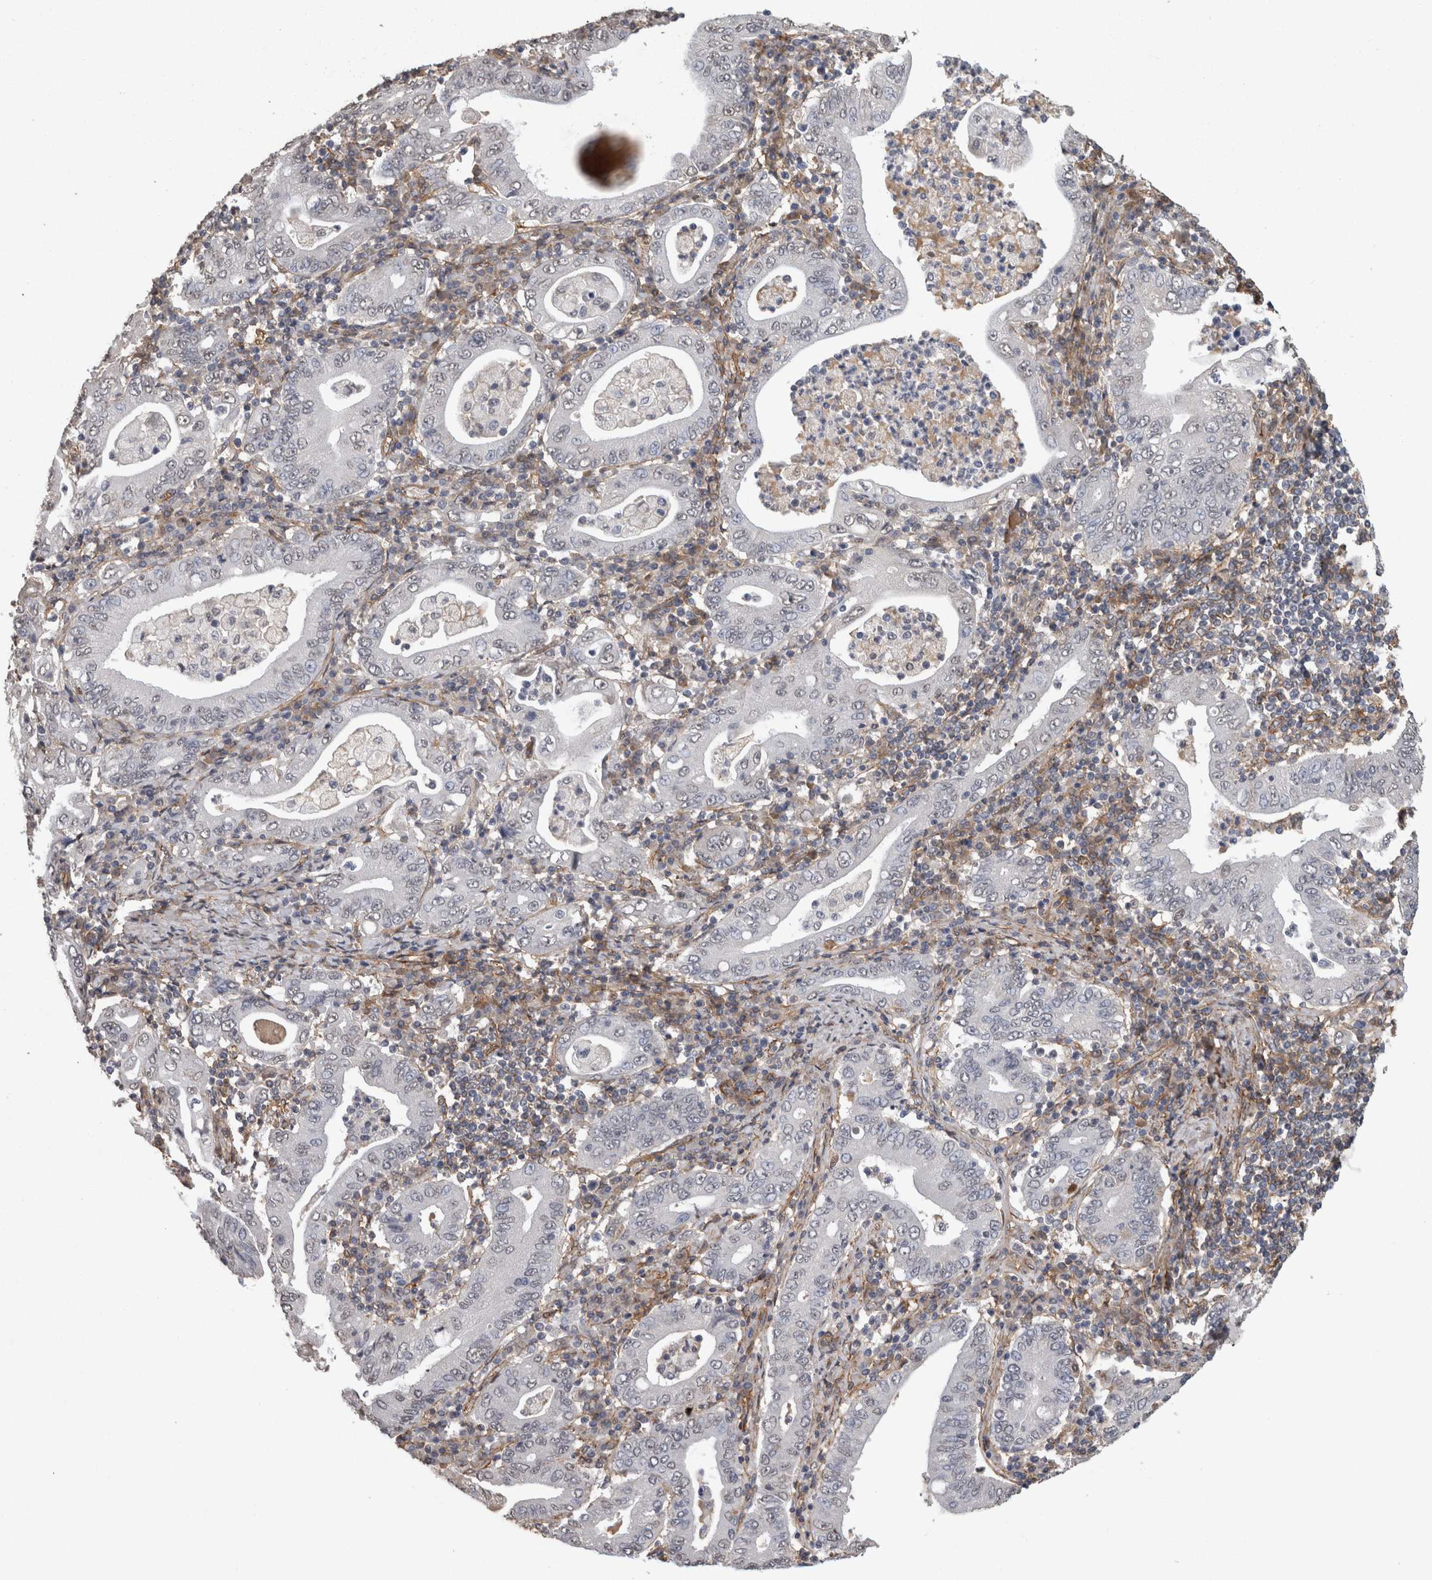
{"staining": {"intensity": "negative", "quantity": "none", "location": "none"}, "tissue": "stomach cancer", "cell_type": "Tumor cells", "image_type": "cancer", "snomed": [{"axis": "morphology", "description": "Normal tissue, NOS"}, {"axis": "morphology", "description": "Adenocarcinoma, NOS"}, {"axis": "topography", "description": "Esophagus"}, {"axis": "topography", "description": "Stomach, upper"}, {"axis": "topography", "description": "Peripheral nerve tissue"}], "caption": "This is an IHC histopathology image of stomach cancer. There is no expression in tumor cells.", "gene": "RECK", "patient": {"sex": "male", "age": 62}}